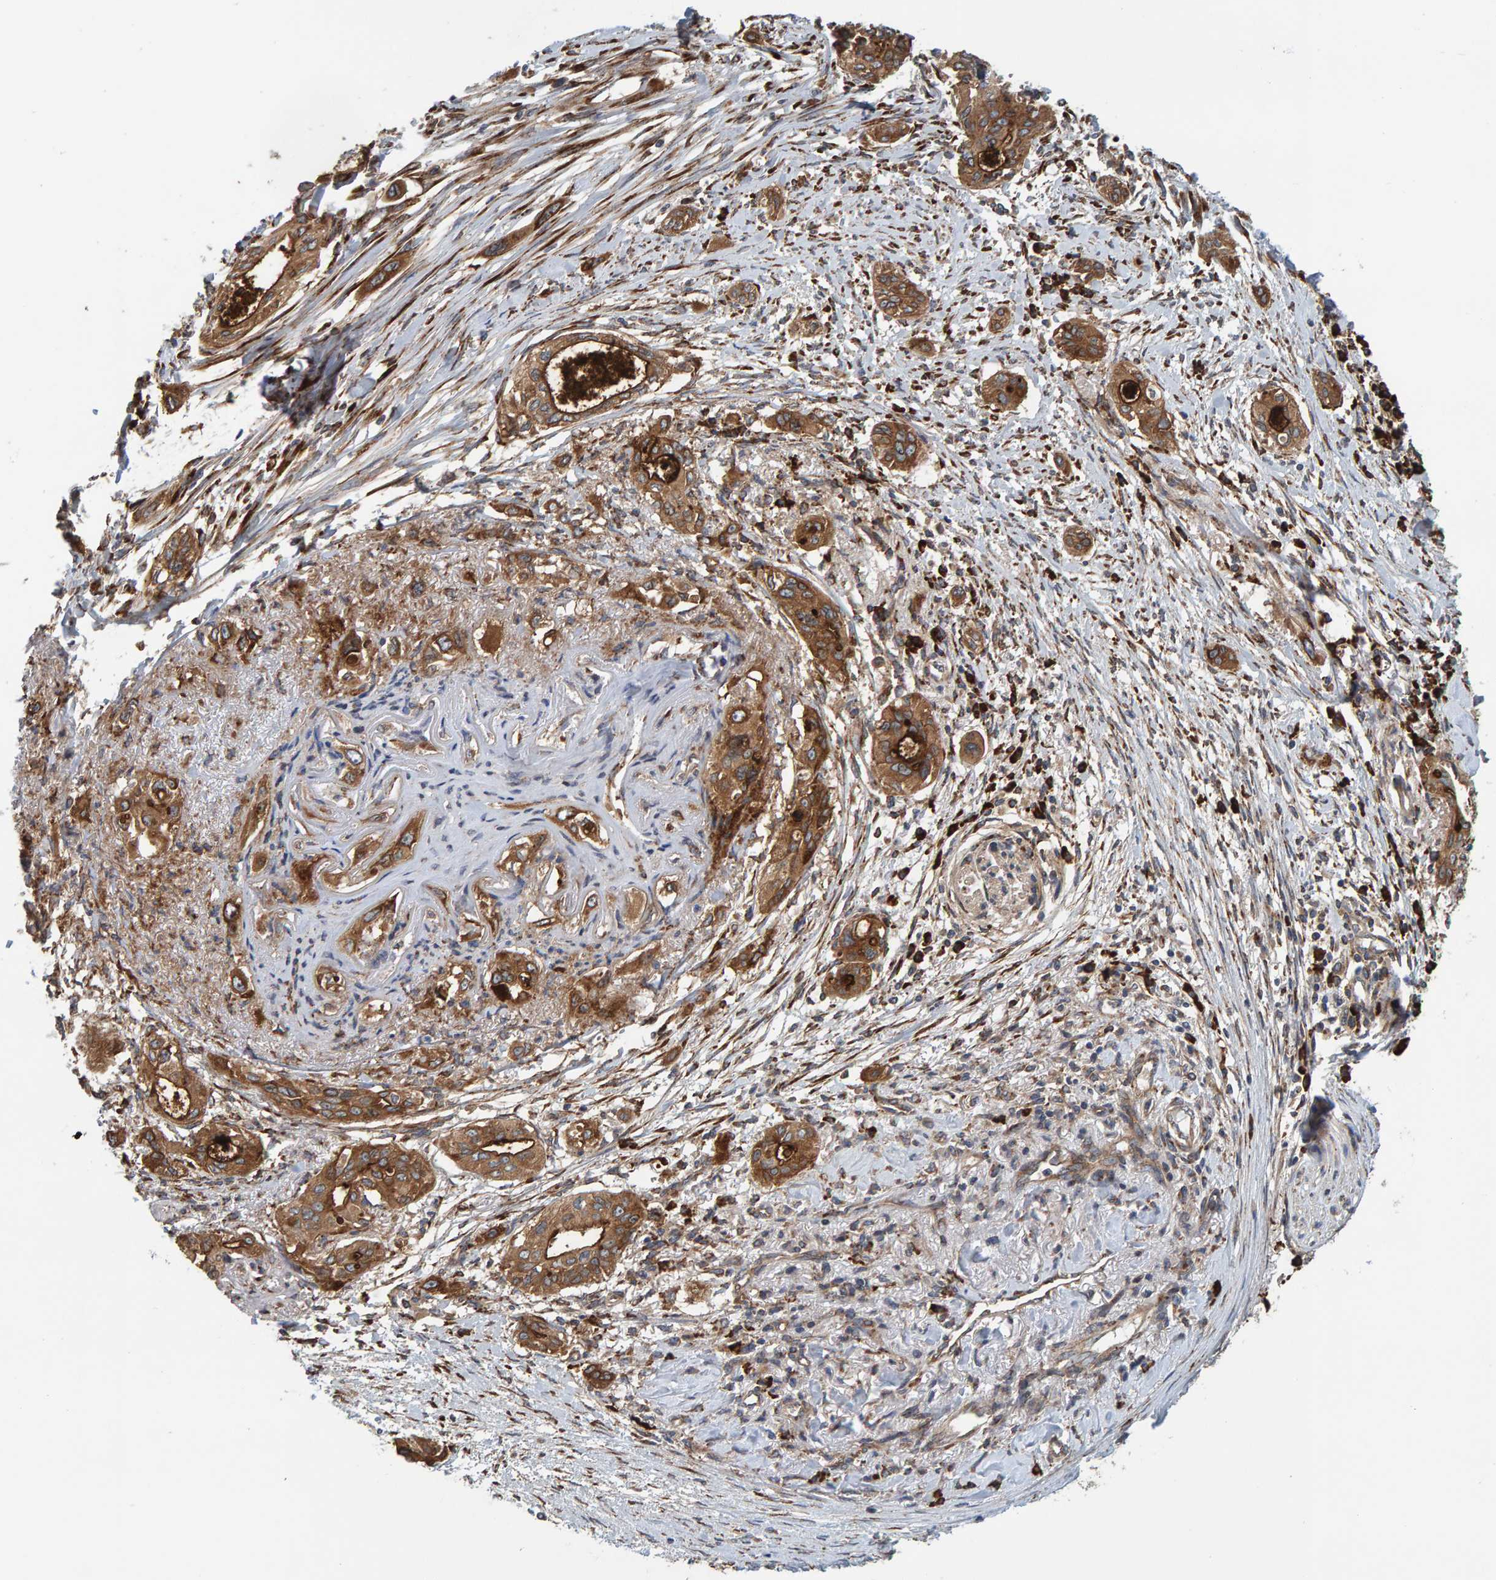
{"staining": {"intensity": "strong", "quantity": ">75%", "location": "cytoplasmic/membranous"}, "tissue": "pancreatic cancer", "cell_type": "Tumor cells", "image_type": "cancer", "snomed": [{"axis": "morphology", "description": "Adenocarcinoma, NOS"}, {"axis": "topography", "description": "Pancreas"}], "caption": "Adenocarcinoma (pancreatic) stained with immunohistochemistry (IHC) exhibits strong cytoplasmic/membranous positivity in about >75% of tumor cells. (DAB = brown stain, brightfield microscopy at high magnification).", "gene": "BAIAP2", "patient": {"sex": "female", "age": 60}}